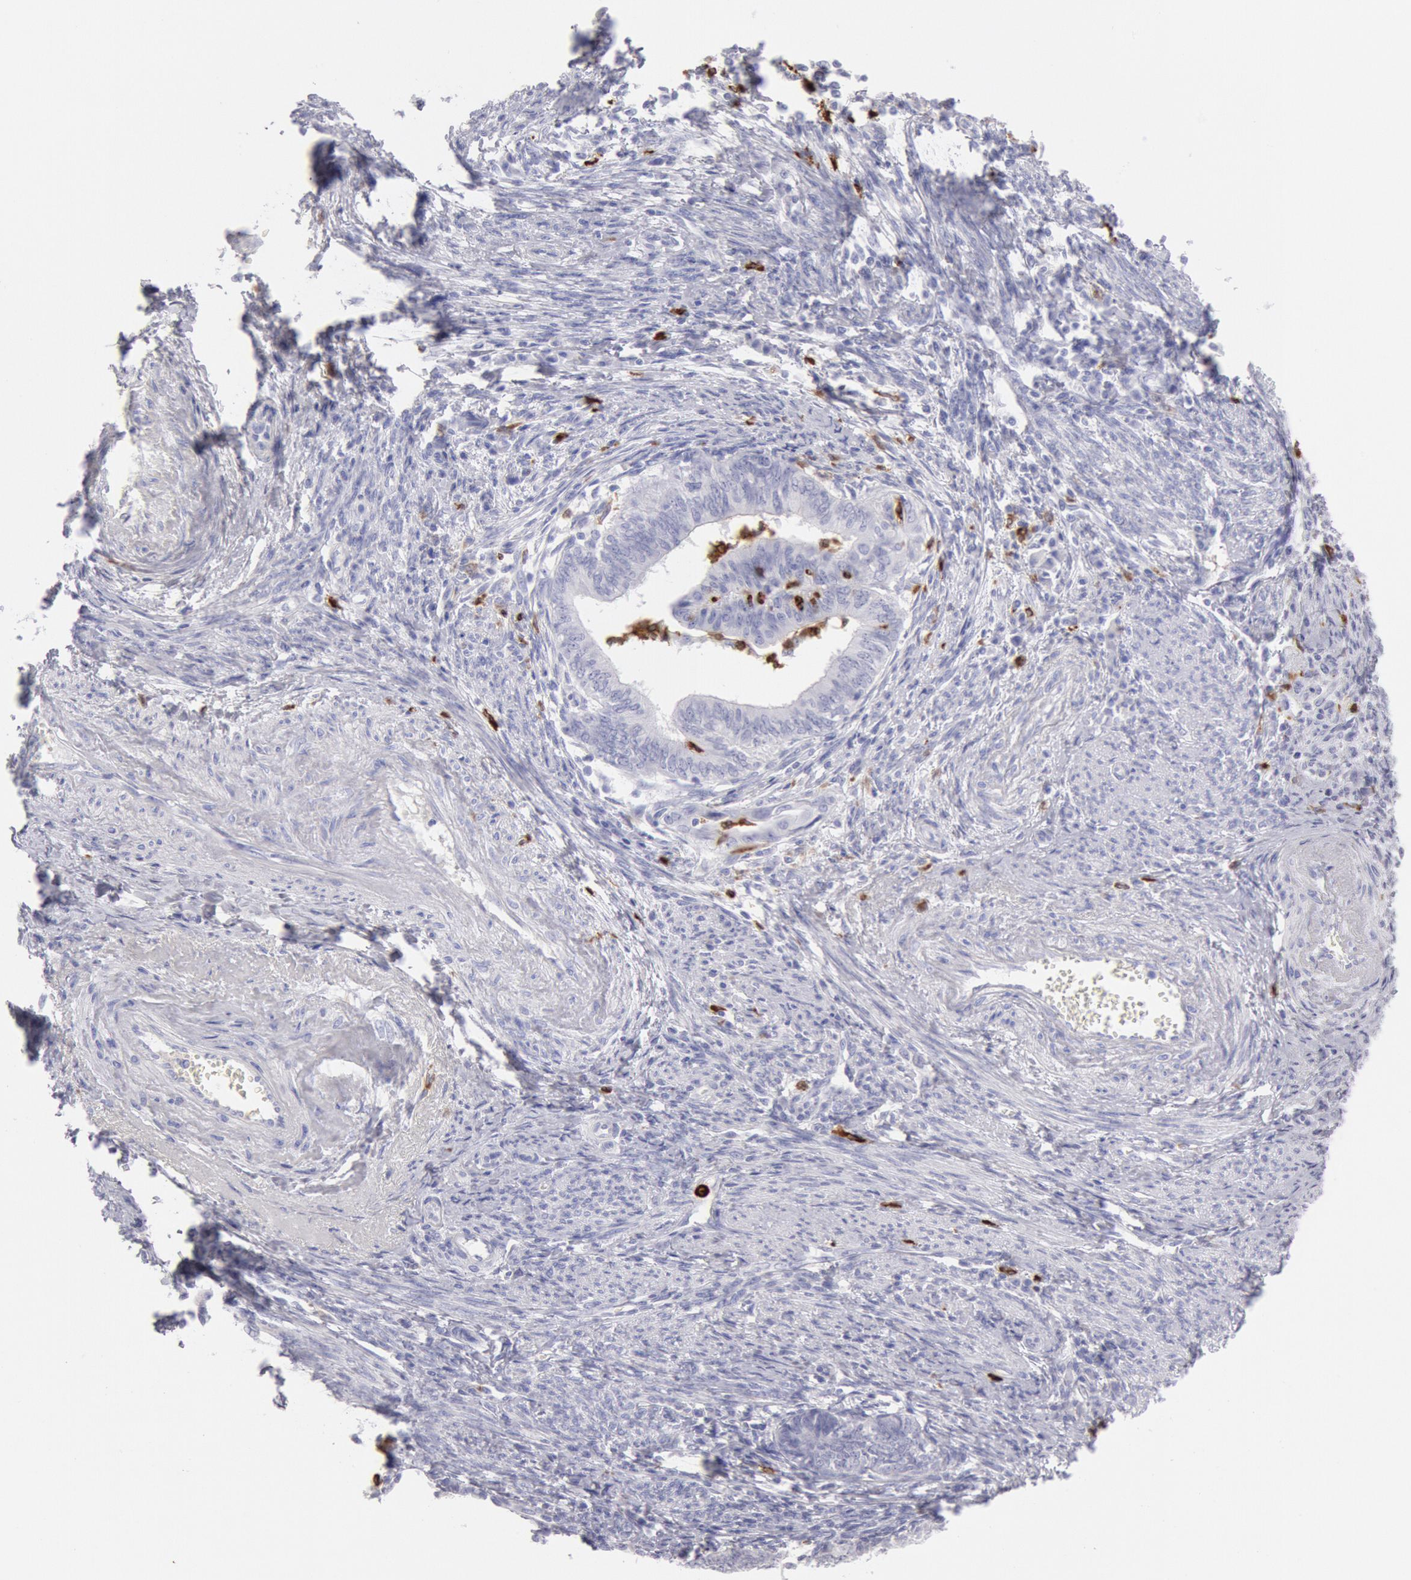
{"staining": {"intensity": "negative", "quantity": "none", "location": "none"}, "tissue": "endometrial cancer", "cell_type": "Tumor cells", "image_type": "cancer", "snomed": [{"axis": "morphology", "description": "Adenocarcinoma, NOS"}, {"axis": "topography", "description": "Endometrium"}], "caption": "Image shows no significant protein positivity in tumor cells of endometrial cancer.", "gene": "FCN1", "patient": {"sex": "female", "age": 66}}